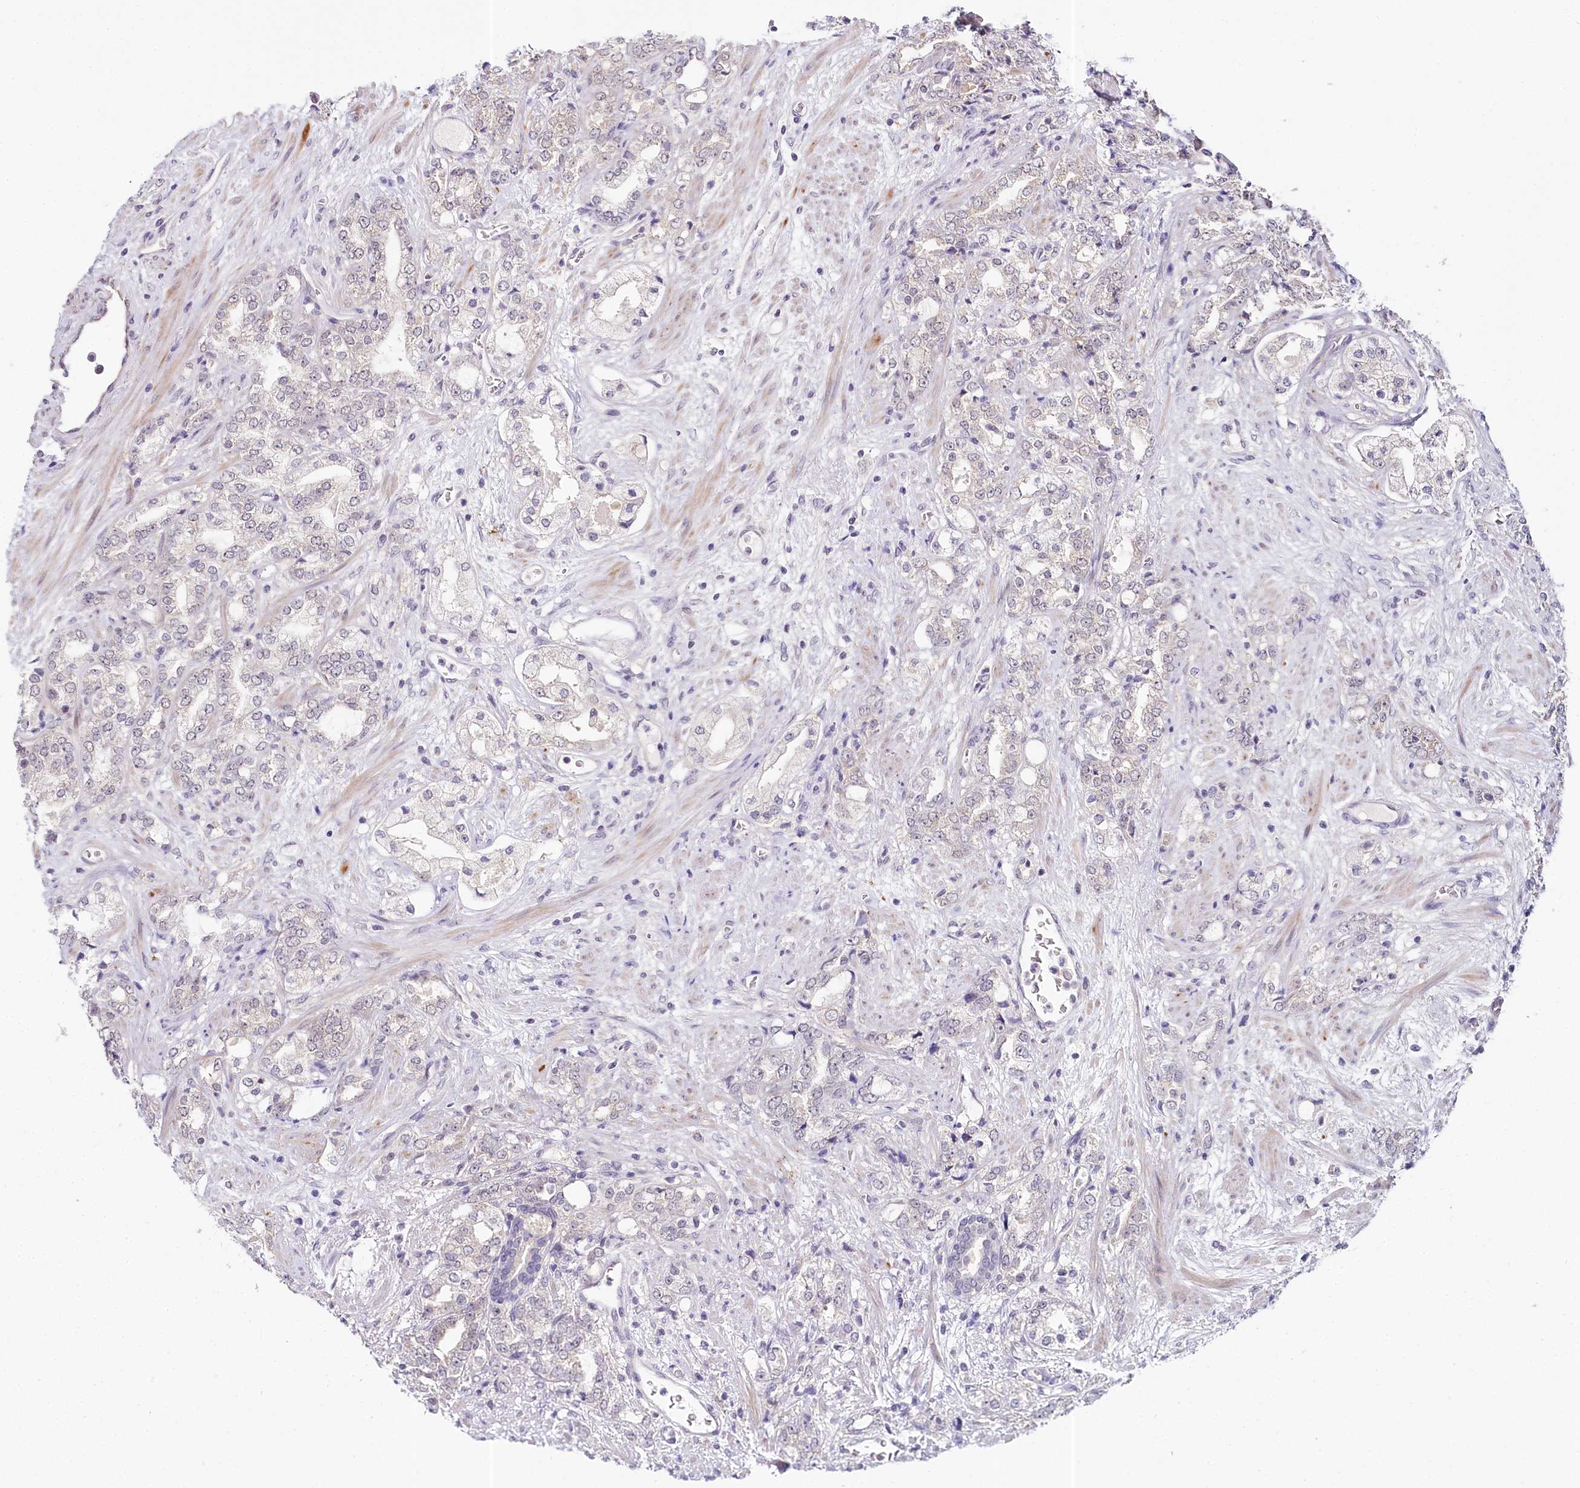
{"staining": {"intensity": "negative", "quantity": "none", "location": "none"}, "tissue": "prostate cancer", "cell_type": "Tumor cells", "image_type": "cancer", "snomed": [{"axis": "morphology", "description": "Adenocarcinoma, High grade"}, {"axis": "topography", "description": "Prostate"}], "caption": "Tumor cells are negative for protein expression in human prostate cancer (high-grade adenocarcinoma).", "gene": "AMTN", "patient": {"sex": "male", "age": 64}}